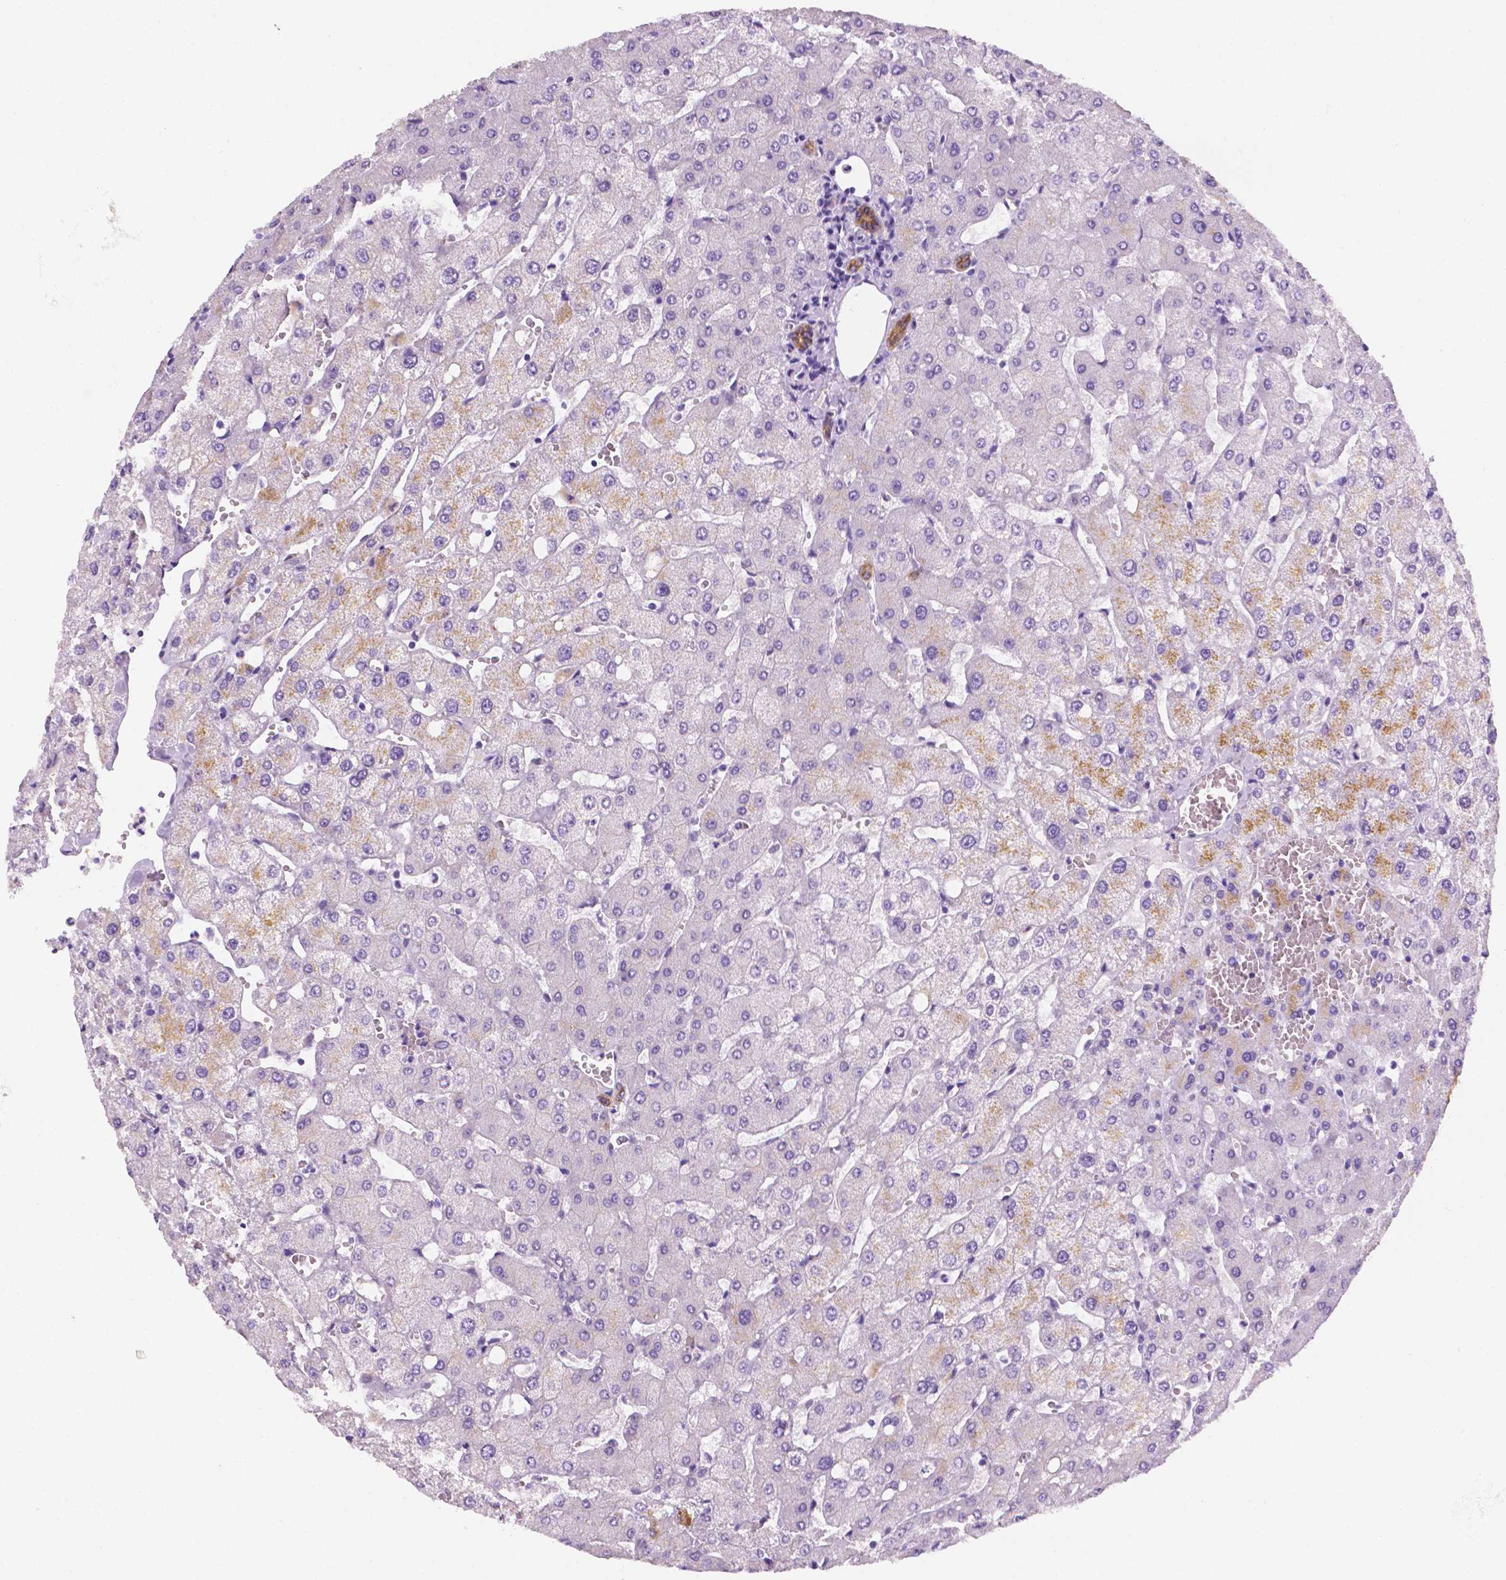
{"staining": {"intensity": "moderate", "quantity": ">75%", "location": "cytoplasmic/membranous"}, "tissue": "liver", "cell_type": "Cholangiocytes", "image_type": "normal", "snomed": [{"axis": "morphology", "description": "Normal tissue, NOS"}, {"axis": "topography", "description": "Liver"}], "caption": "IHC of normal human liver exhibits medium levels of moderate cytoplasmic/membranous expression in approximately >75% of cholangiocytes.", "gene": "PPL", "patient": {"sex": "female", "age": 54}}